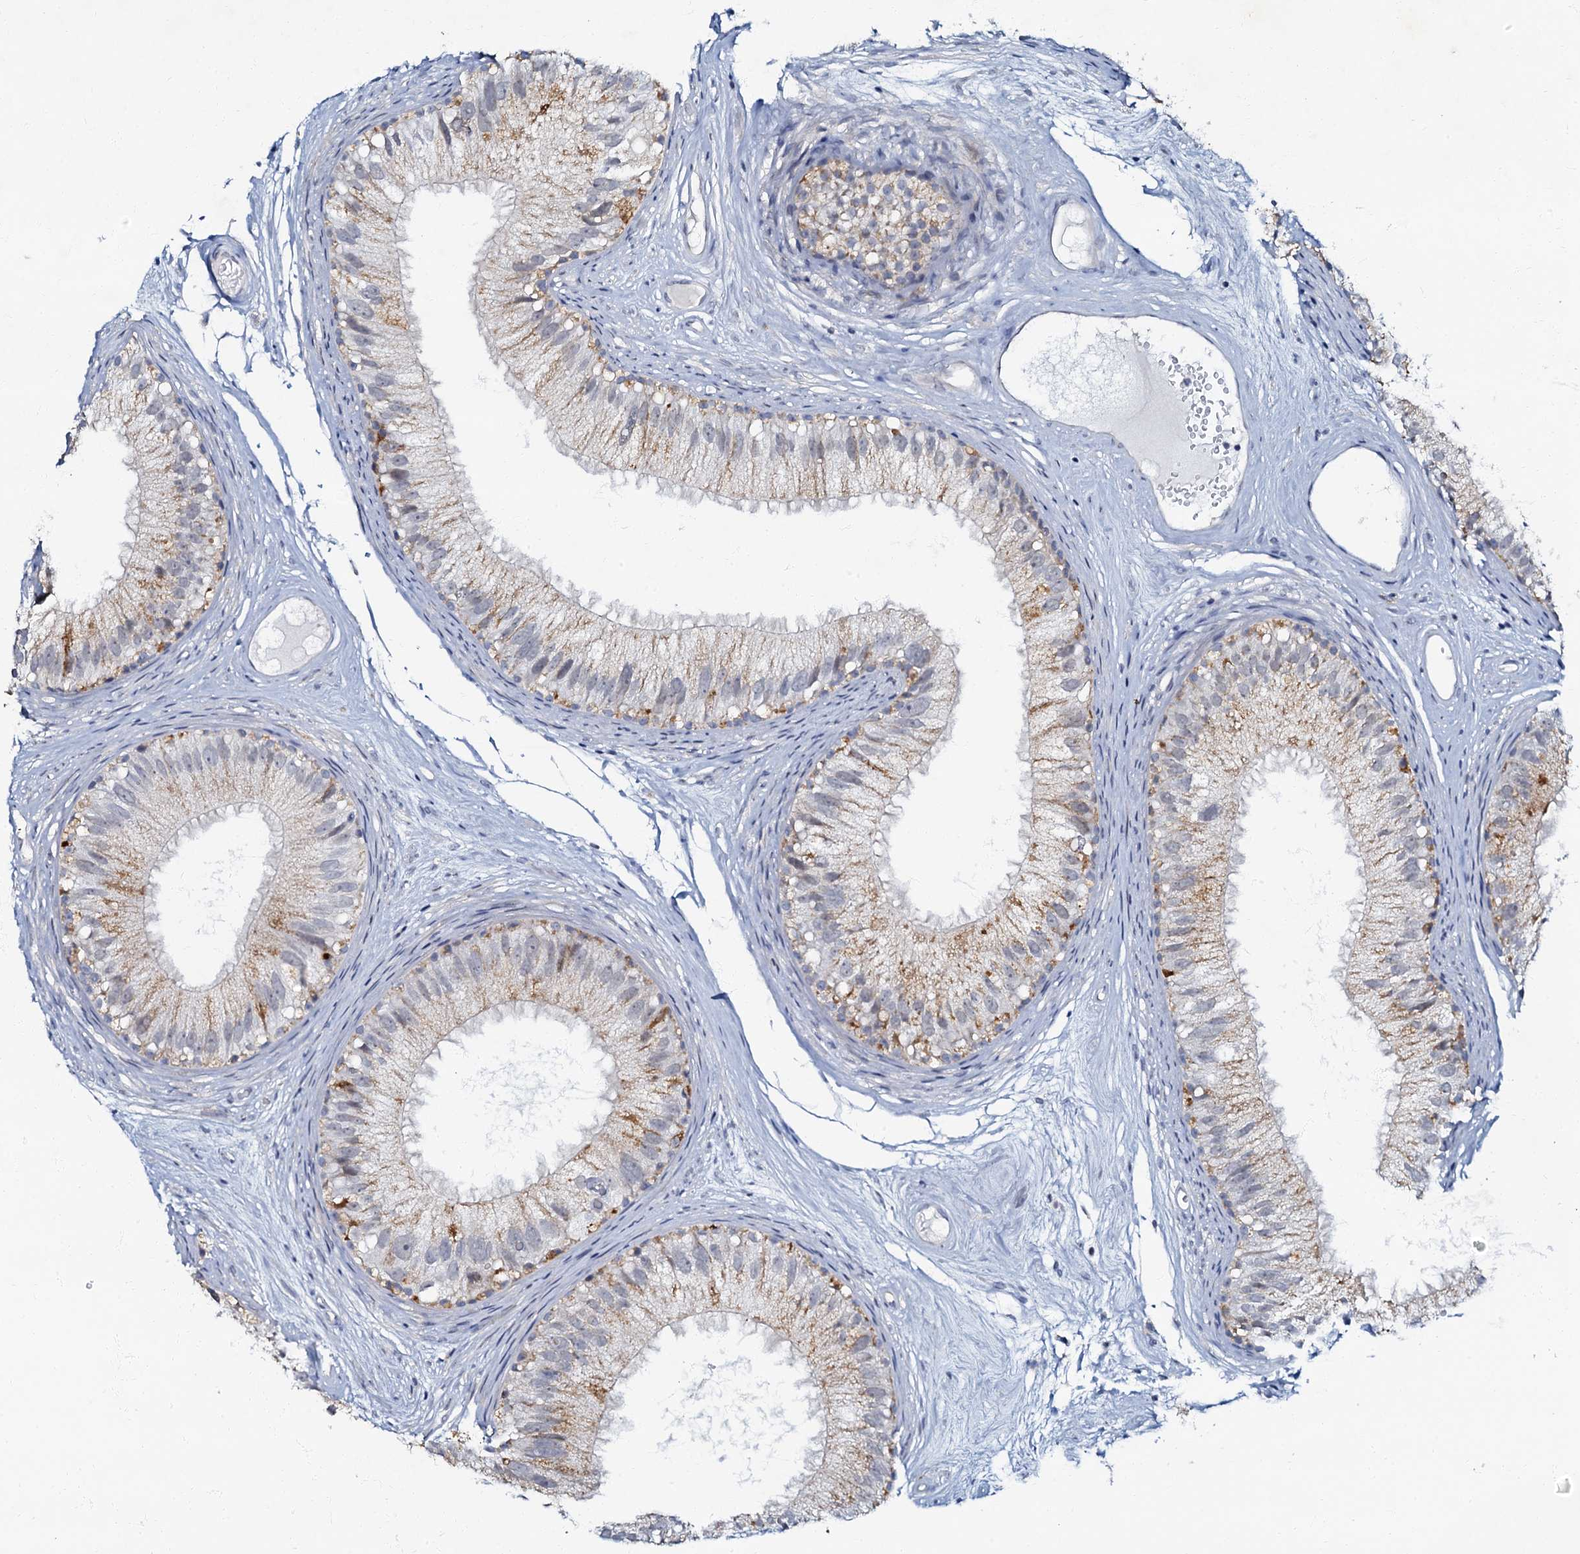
{"staining": {"intensity": "weak", "quantity": "25%-75%", "location": "cytoplasmic/membranous"}, "tissue": "epididymis", "cell_type": "Glandular cells", "image_type": "normal", "snomed": [{"axis": "morphology", "description": "Normal tissue, NOS"}, {"axis": "topography", "description": "Epididymis"}], "caption": "Epididymis stained with immunohistochemistry (IHC) shows weak cytoplasmic/membranous positivity in about 25%-75% of glandular cells. Using DAB (brown) and hematoxylin (blue) stains, captured at high magnification using brightfield microscopy.", "gene": "MRPL51", "patient": {"sex": "male", "age": 77}}